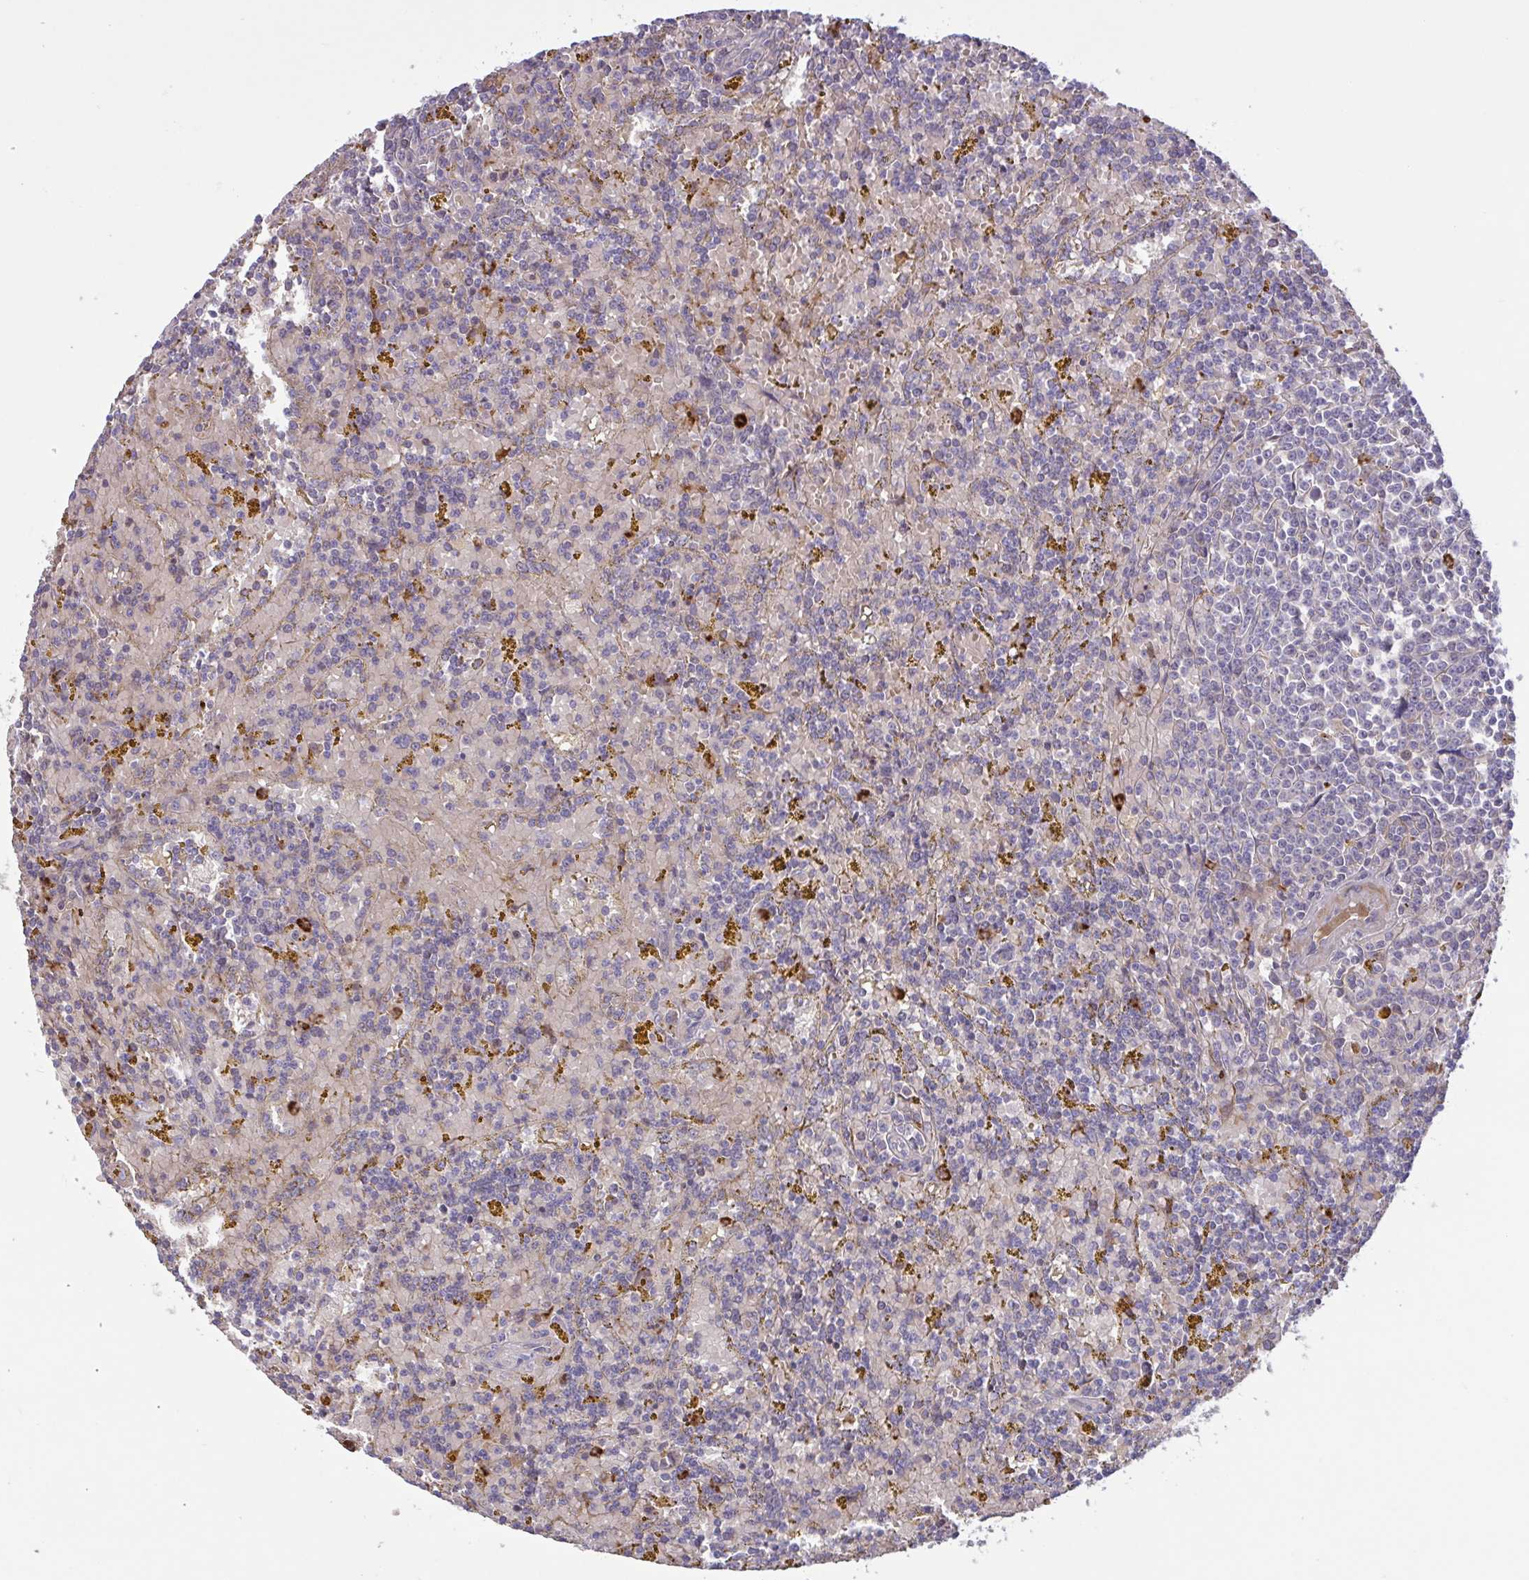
{"staining": {"intensity": "negative", "quantity": "none", "location": "none"}, "tissue": "lymphoma", "cell_type": "Tumor cells", "image_type": "cancer", "snomed": [{"axis": "morphology", "description": "Malignant lymphoma, non-Hodgkin's type, Low grade"}, {"axis": "topography", "description": "Spleen"}, {"axis": "topography", "description": "Lymph node"}], "caption": "Immunohistochemistry image of neoplastic tissue: human lymphoma stained with DAB displays no significant protein positivity in tumor cells.", "gene": "IL1R1", "patient": {"sex": "female", "age": 66}}